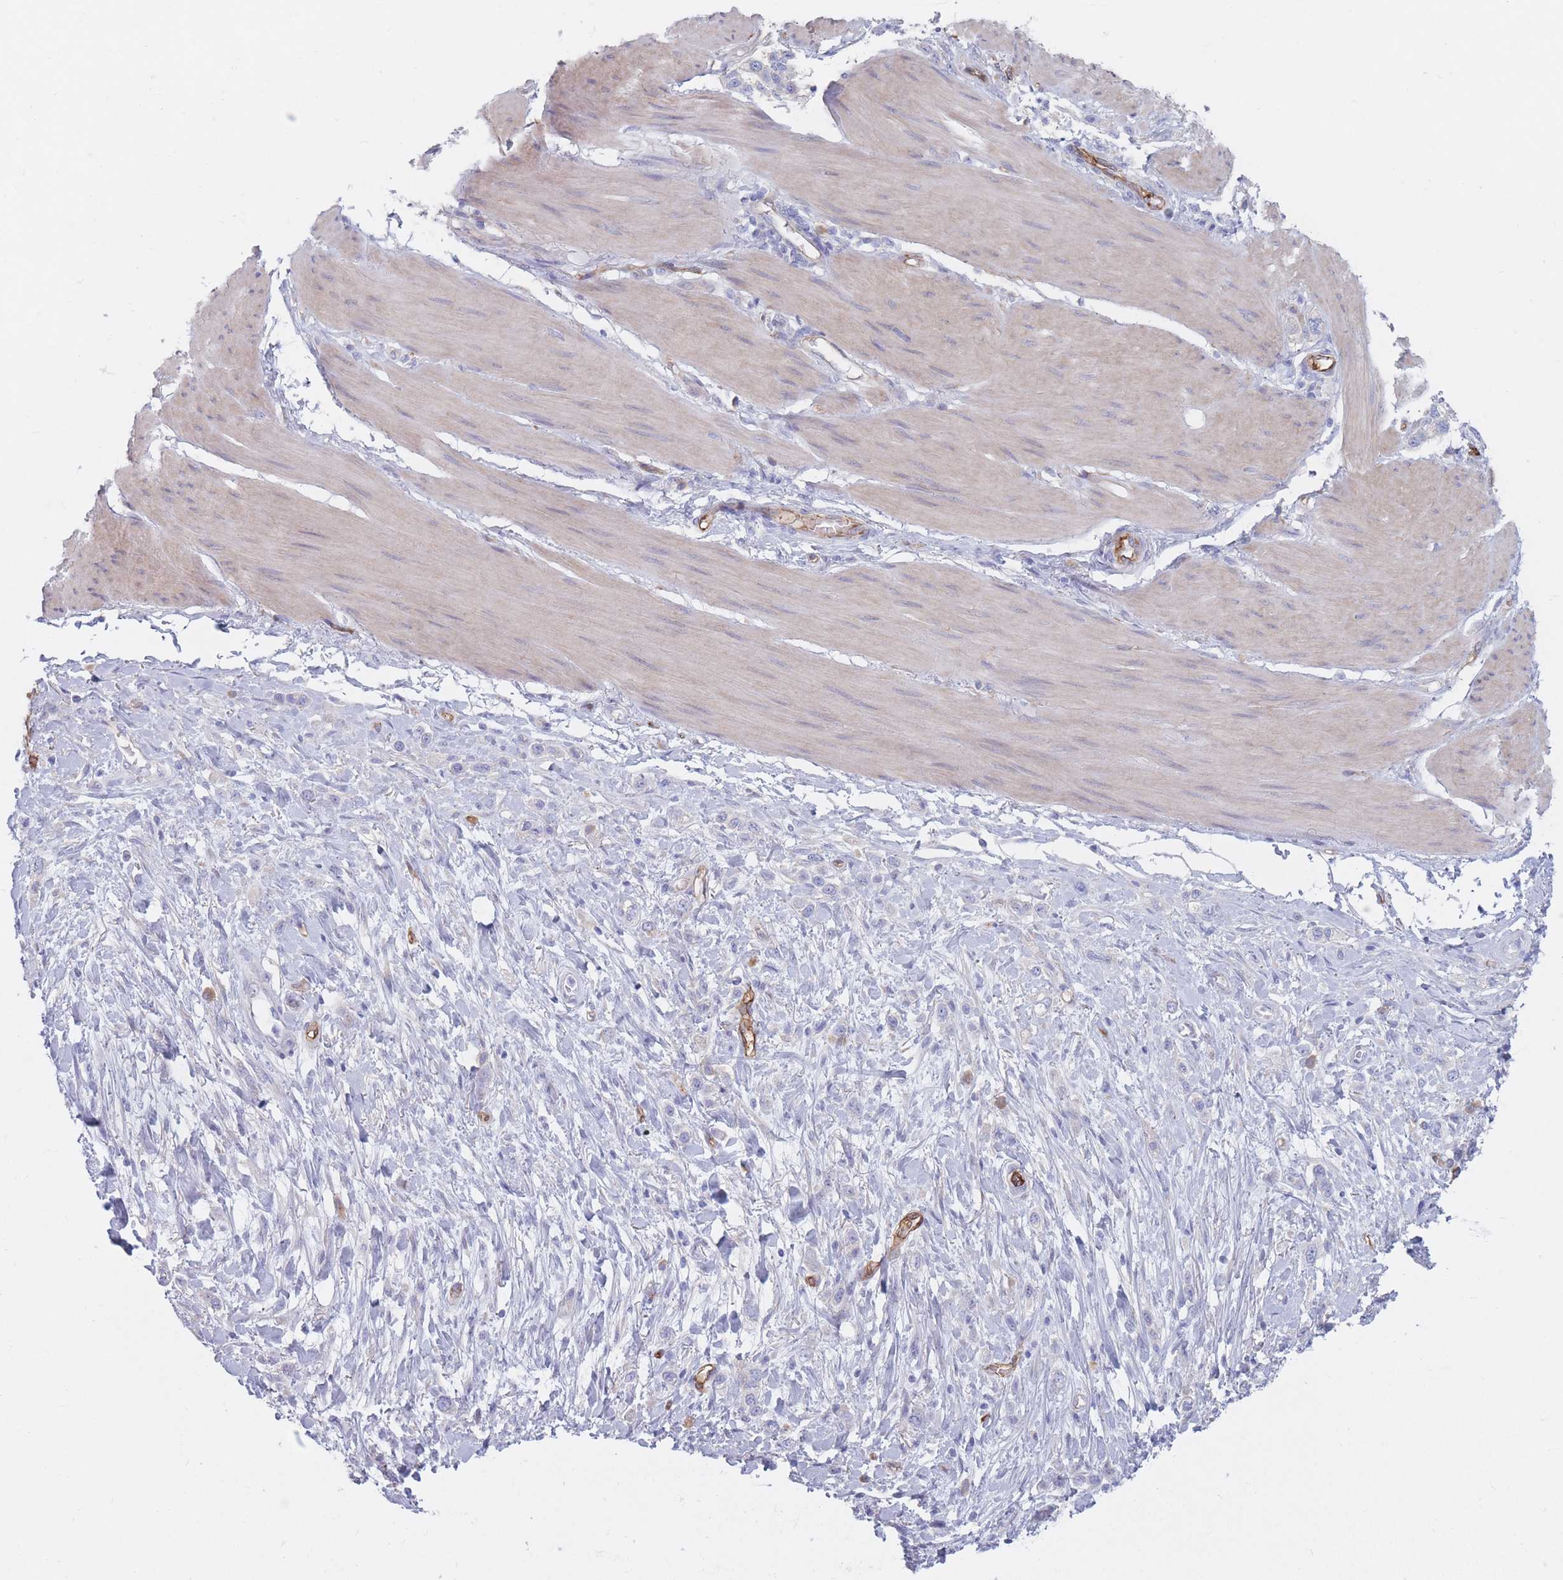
{"staining": {"intensity": "negative", "quantity": "none", "location": "none"}, "tissue": "stomach cancer", "cell_type": "Tumor cells", "image_type": "cancer", "snomed": [{"axis": "morphology", "description": "Adenocarcinoma, NOS"}, {"axis": "topography", "description": "Stomach"}], "caption": "Immunohistochemical staining of human adenocarcinoma (stomach) exhibits no significant expression in tumor cells.", "gene": "PLPP1", "patient": {"sex": "female", "age": 65}}